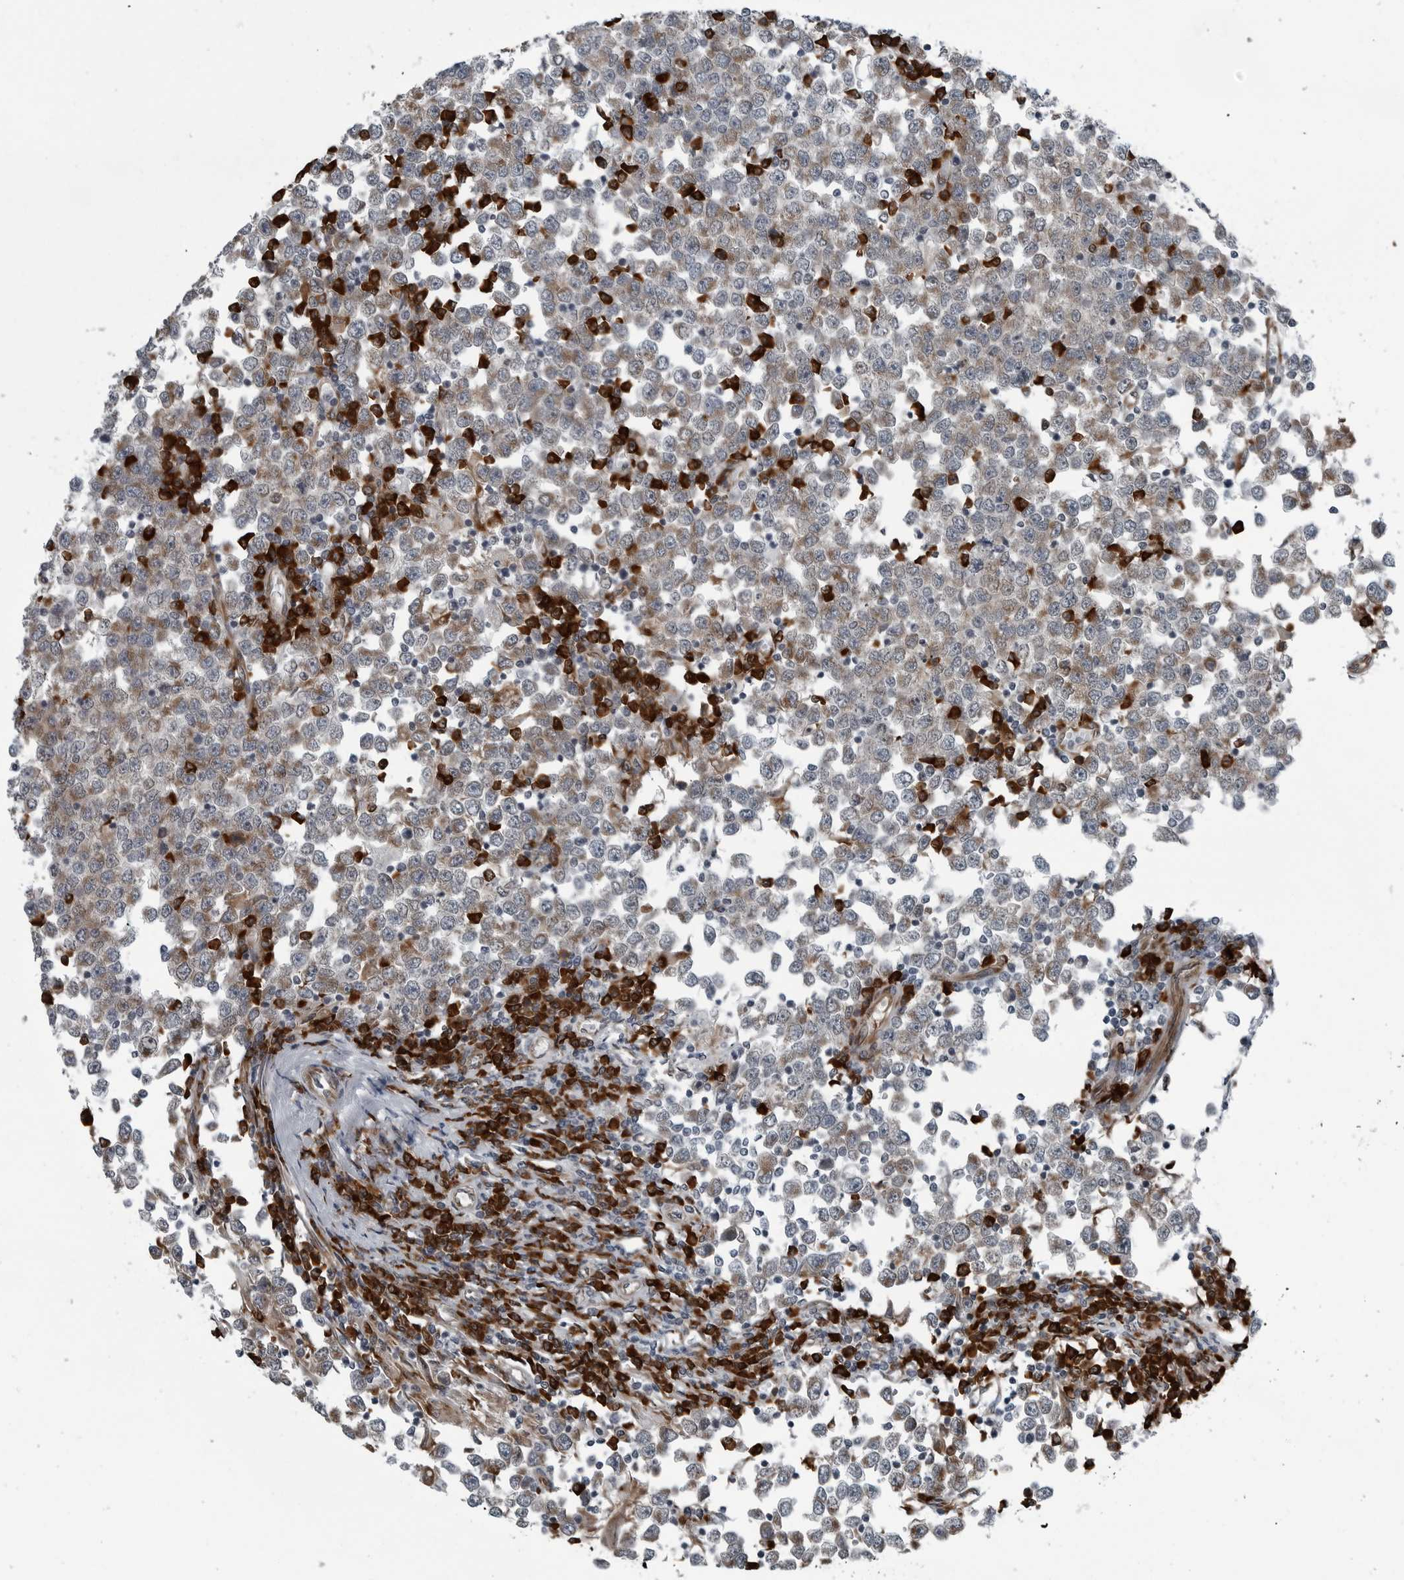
{"staining": {"intensity": "weak", "quantity": "25%-75%", "location": "cytoplasmic/membranous"}, "tissue": "testis cancer", "cell_type": "Tumor cells", "image_type": "cancer", "snomed": [{"axis": "morphology", "description": "Seminoma, NOS"}, {"axis": "topography", "description": "Testis"}], "caption": "Seminoma (testis) stained for a protein shows weak cytoplasmic/membranous positivity in tumor cells. (Brightfield microscopy of DAB IHC at high magnification).", "gene": "CEP85", "patient": {"sex": "male", "age": 65}}